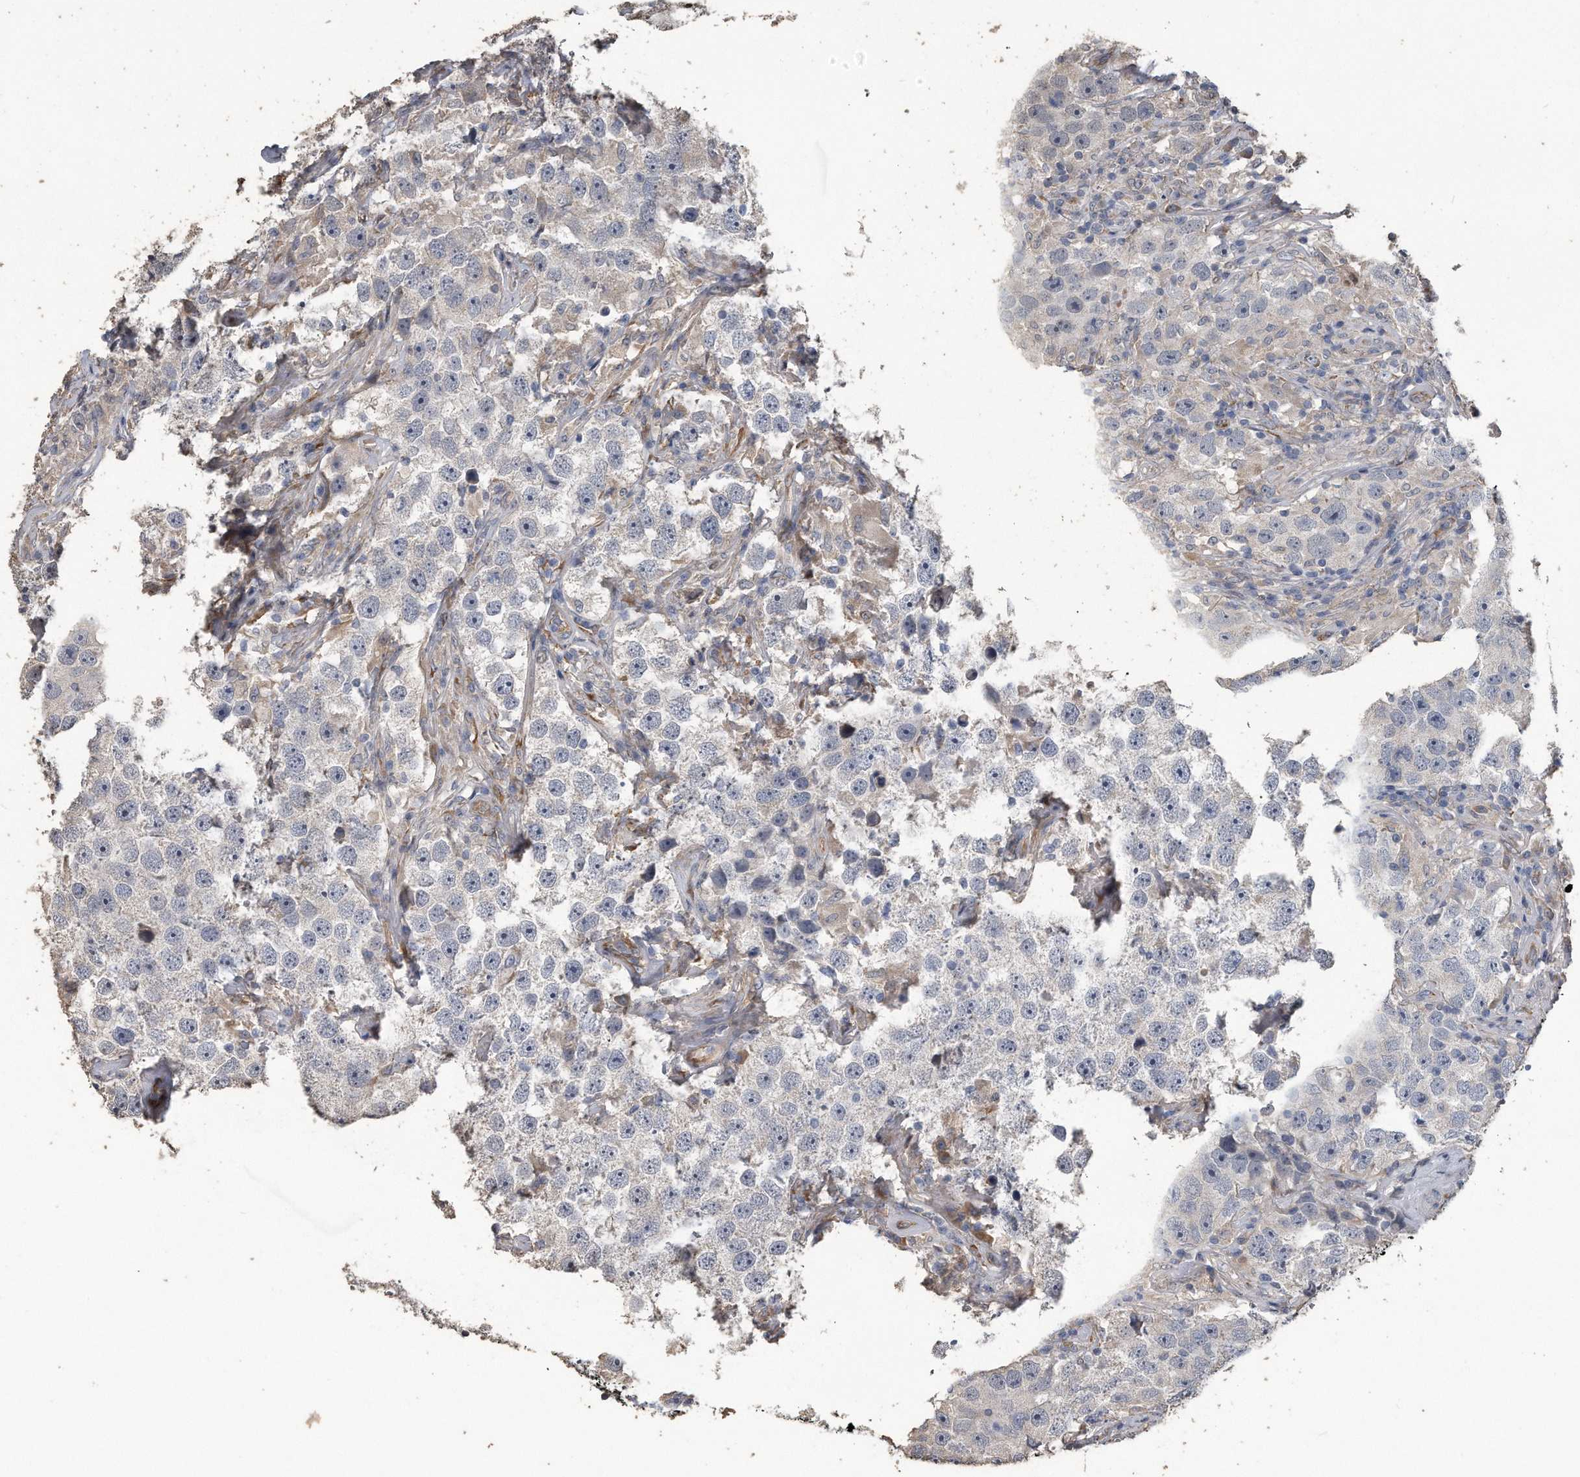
{"staining": {"intensity": "negative", "quantity": "none", "location": "none"}, "tissue": "testis cancer", "cell_type": "Tumor cells", "image_type": "cancer", "snomed": [{"axis": "morphology", "description": "Seminoma, NOS"}, {"axis": "topography", "description": "Testis"}], "caption": "Immunohistochemistry image of seminoma (testis) stained for a protein (brown), which exhibits no expression in tumor cells.", "gene": "PCLO", "patient": {"sex": "male", "age": 49}}